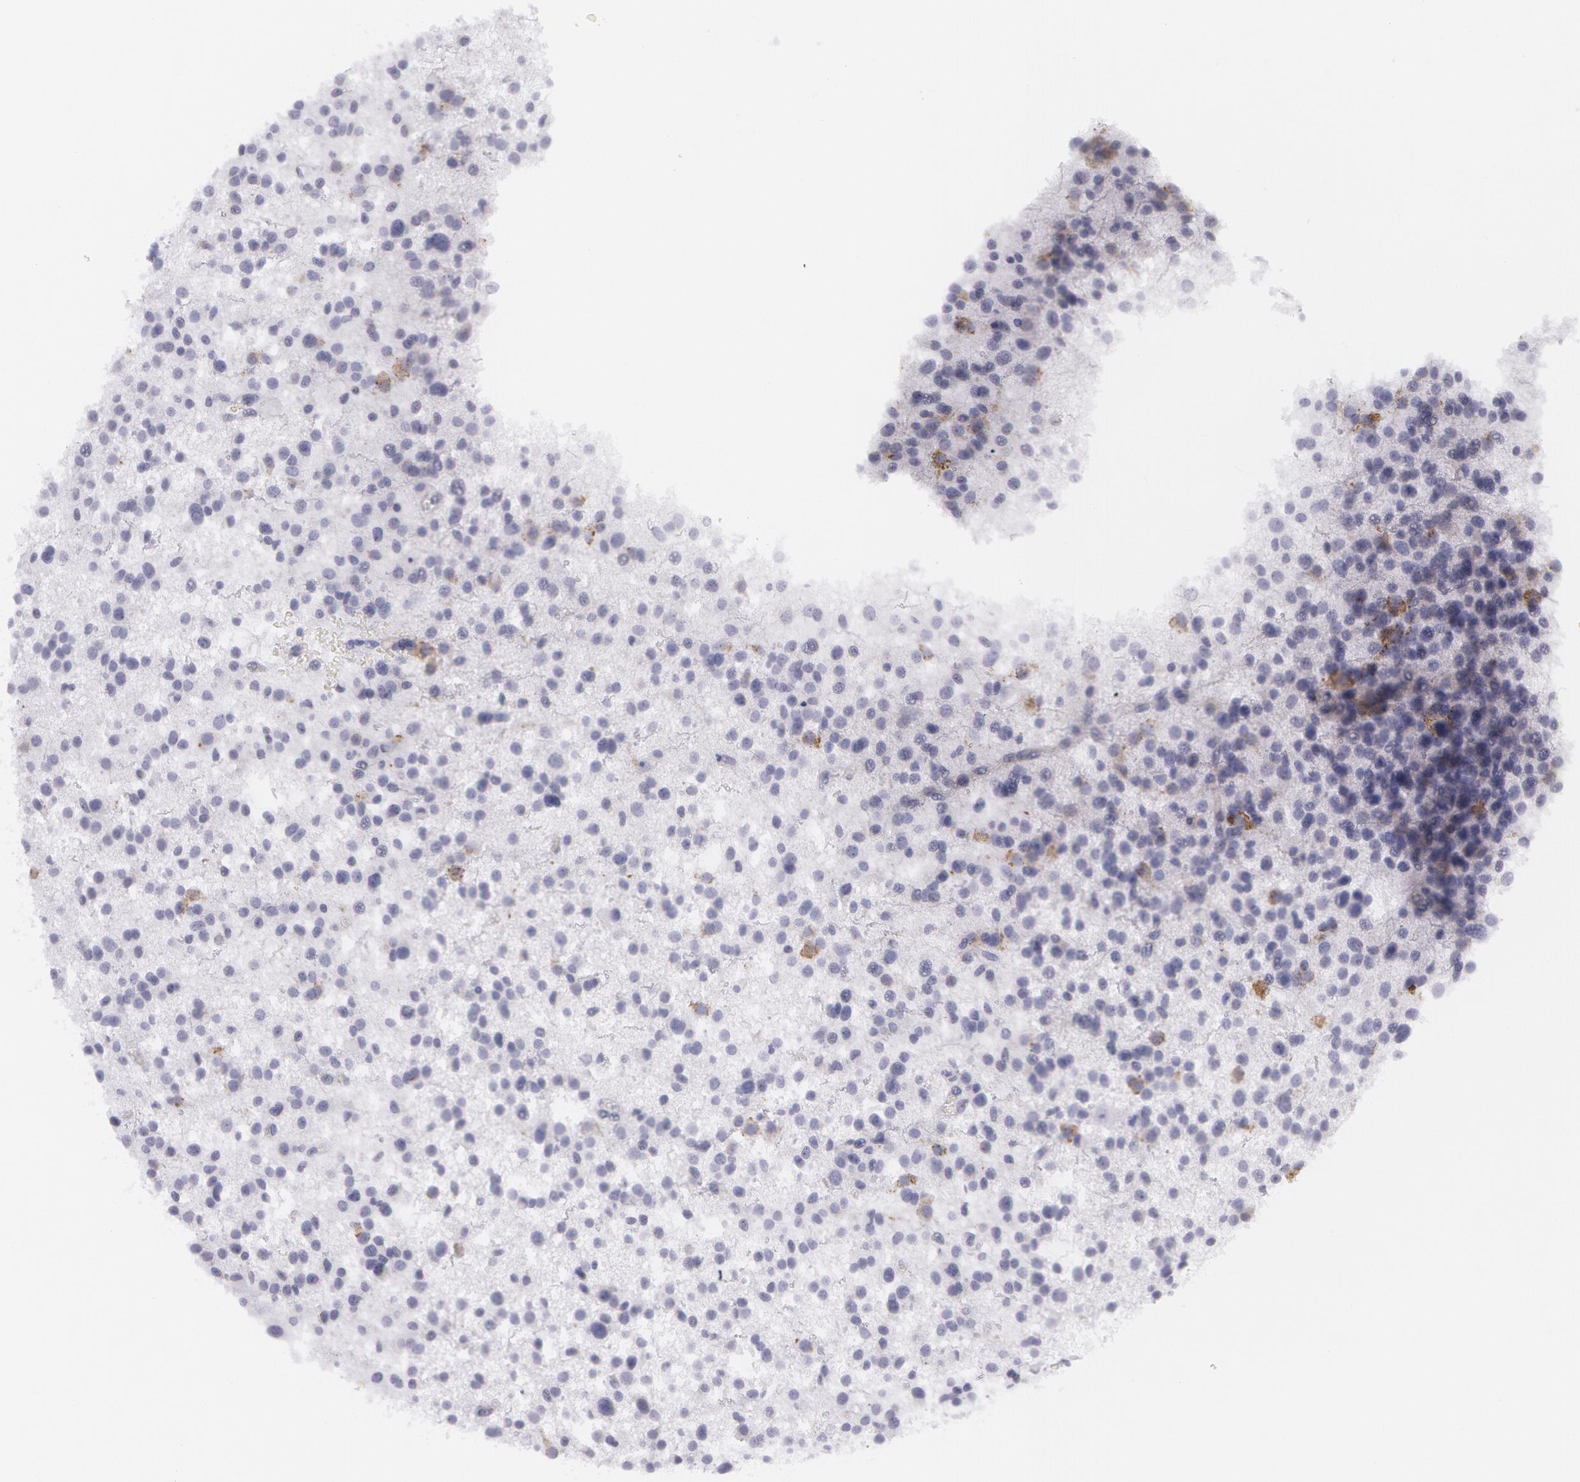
{"staining": {"intensity": "negative", "quantity": "none", "location": "none"}, "tissue": "glioma", "cell_type": "Tumor cells", "image_type": "cancer", "snomed": [{"axis": "morphology", "description": "Glioma, malignant, Low grade"}, {"axis": "topography", "description": "Brain"}], "caption": "Protein analysis of malignant glioma (low-grade) reveals no significant staining in tumor cells. (DAB immunohistochemistry visualized using brightfield microscopy, high magnification).", "gene": "AMACR", "patient": {"sex": "female", "age": 36}}